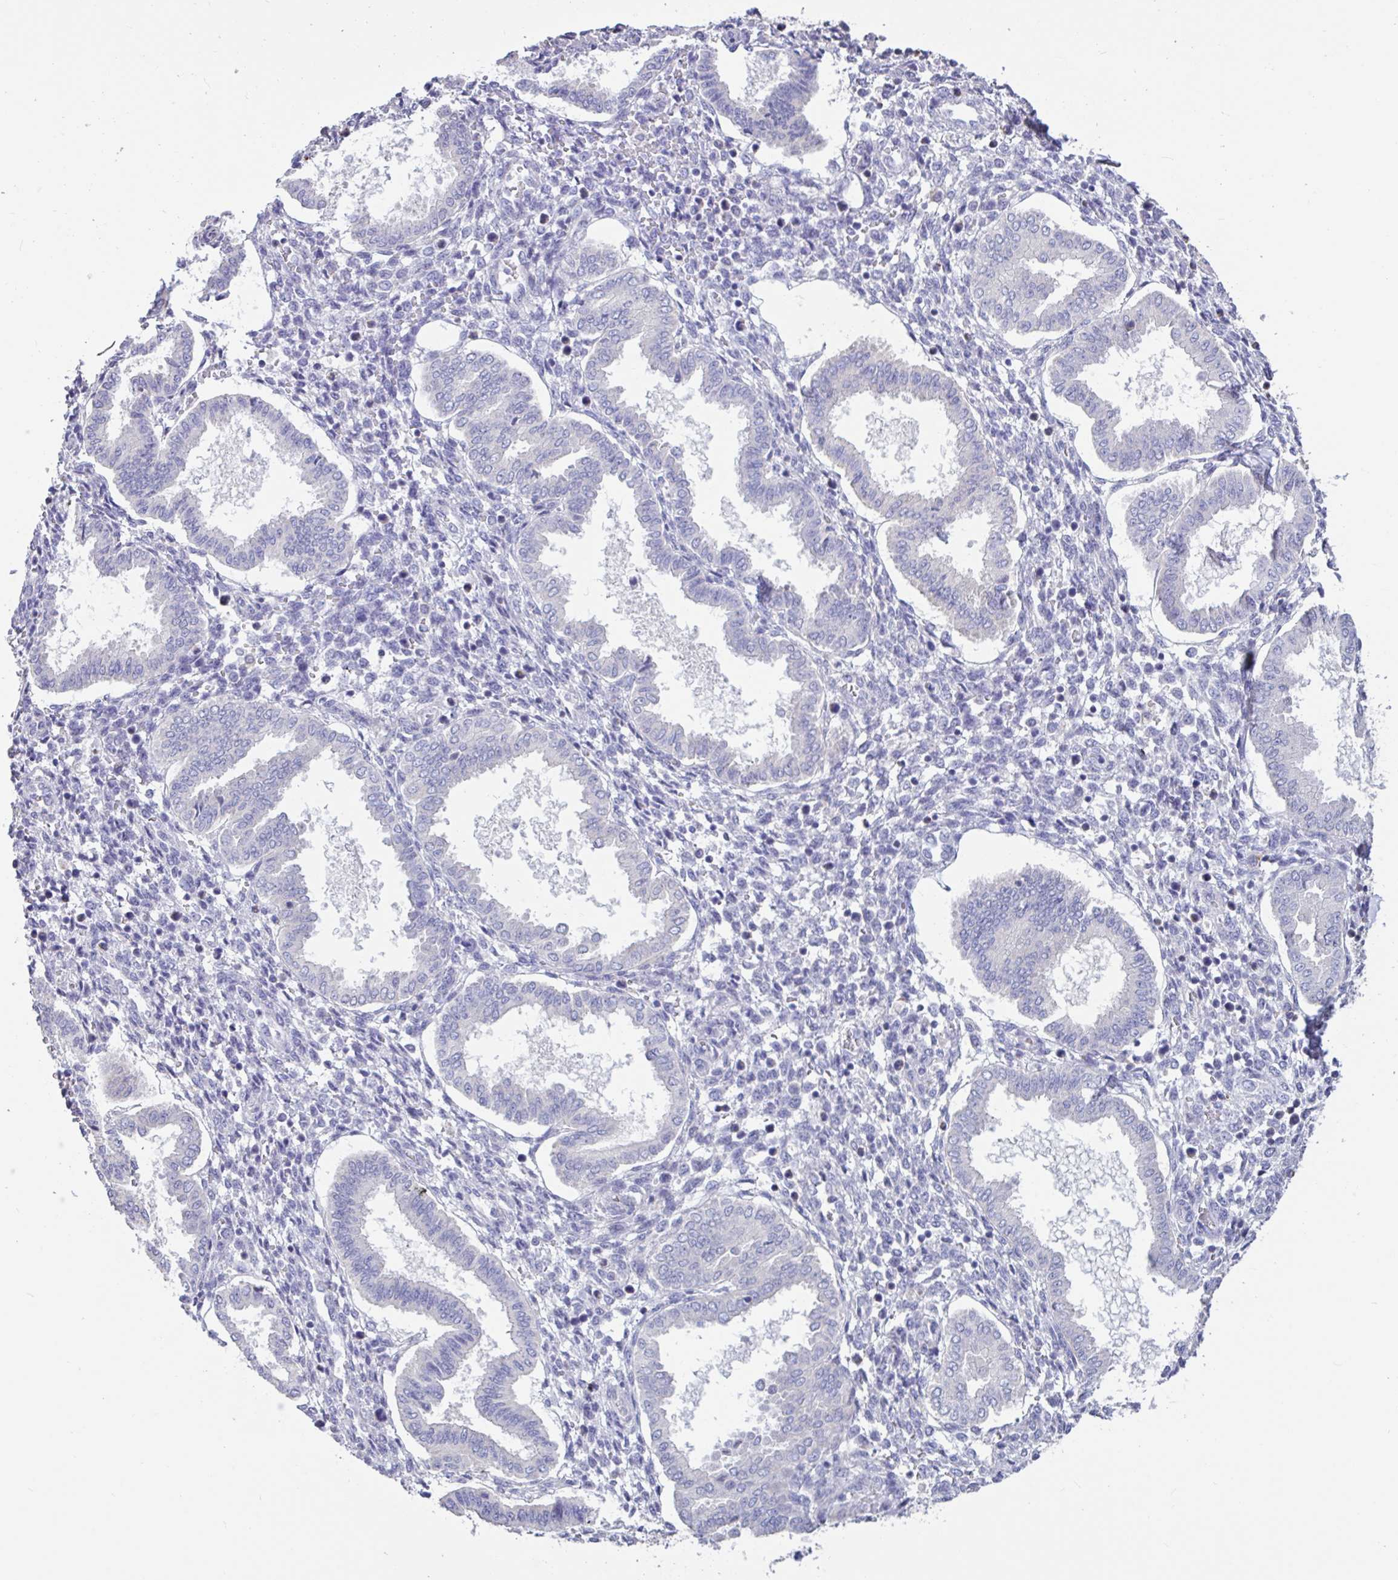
{"staining": {"intensity": "negative", "quantity": "none", "location": "none"}, "tissue": "endometrium", "cell_type": "Cells in endometrial stroma", "image_type": "normal", "snomed": [{"axis": "morphology", "description": "Normal tissue, NOS"}, {"axis": "topography", "description": "Endometrium"}], "caption": "Protein analysis of benign endometrium shows no significant staining in cells in endometrial stroma. (DAB (3,3'-diaminobenzidine) IHC, high magnification).", "gene": "DDX39A", "patient": {"sex": "female", "age": 24}}